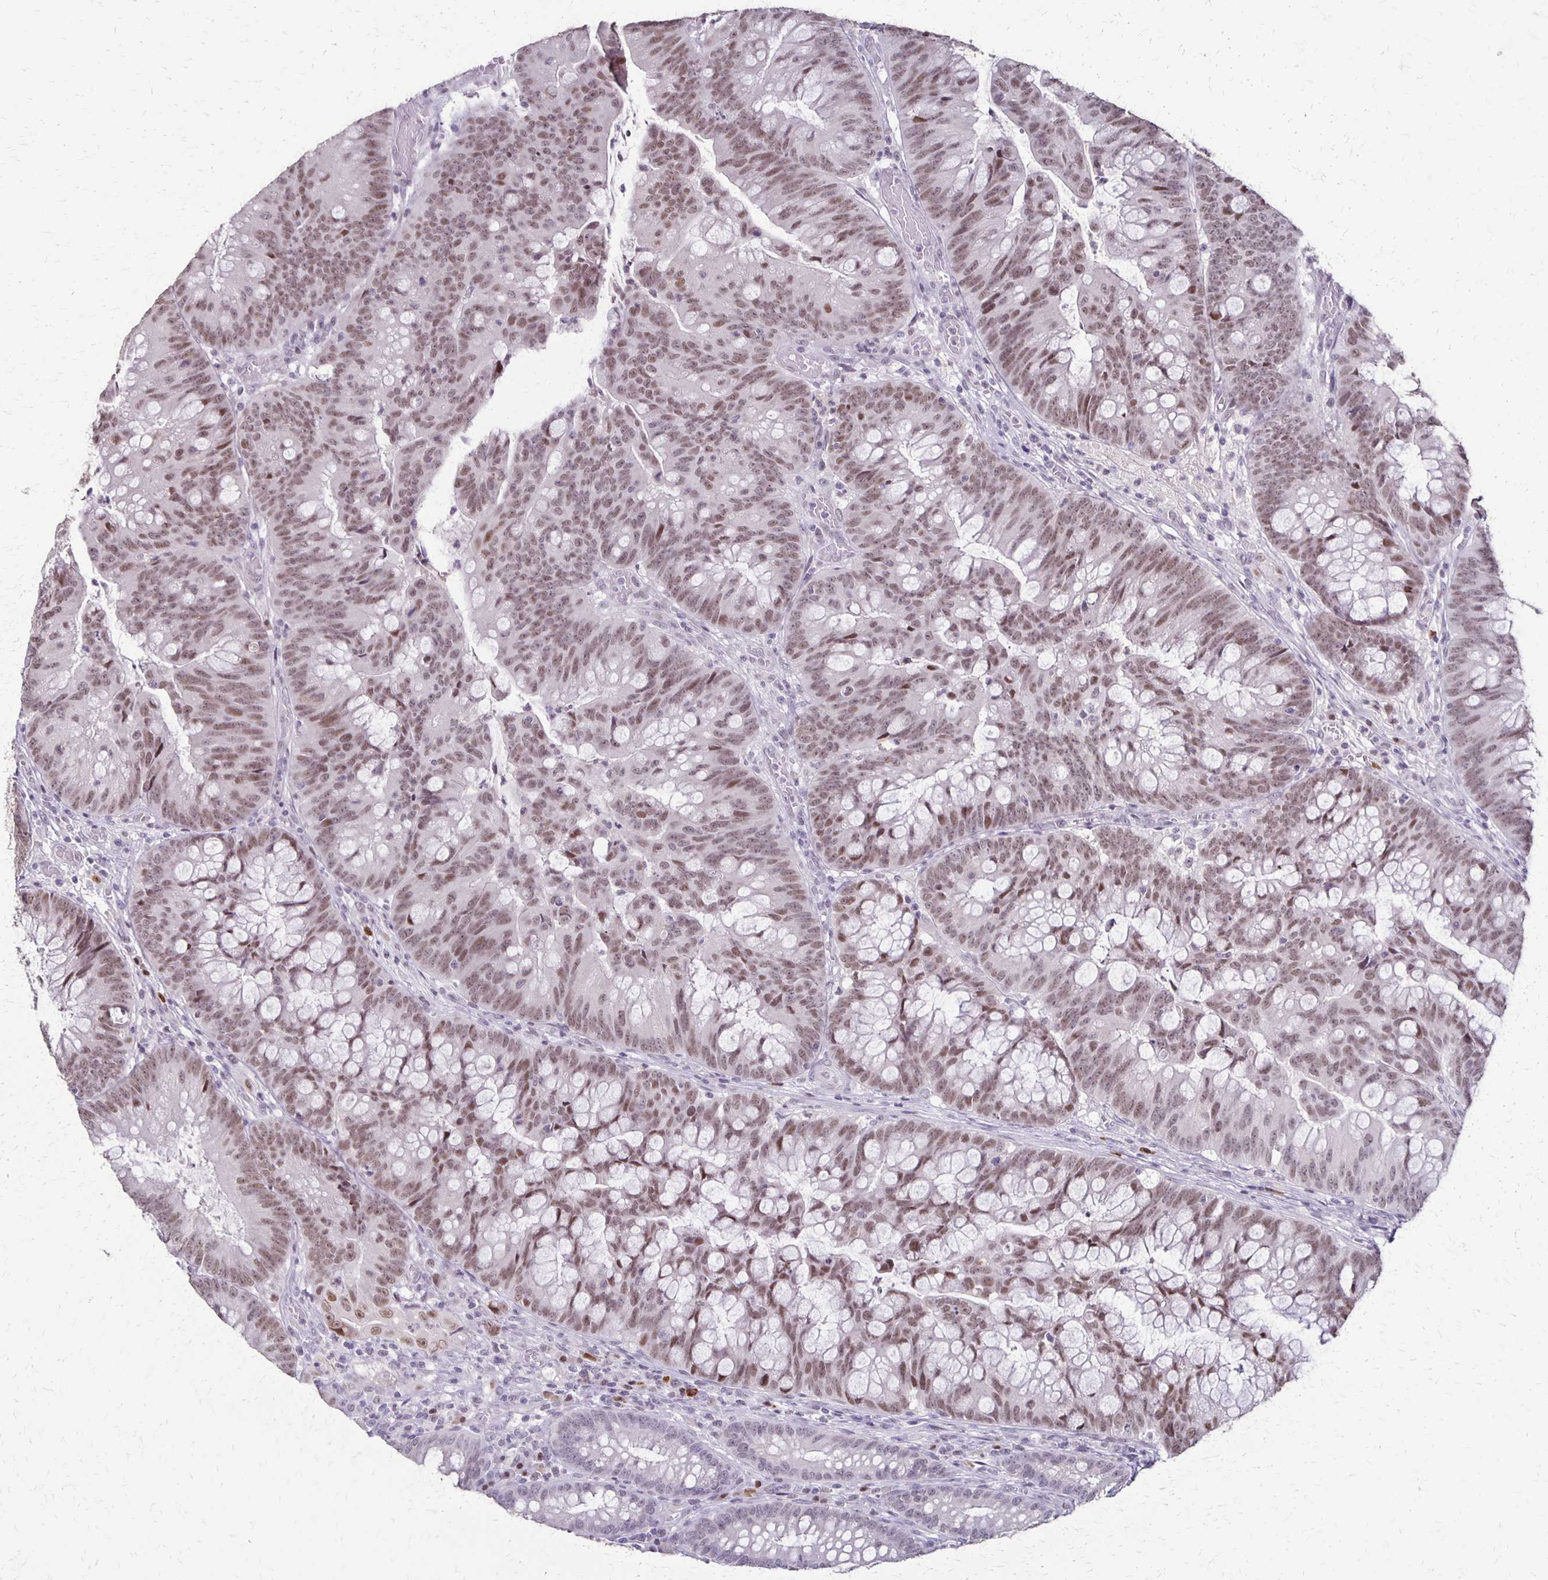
{"staining": {"intensity": "weak", "quantity": ">75%", "location": "nuclear"}, "tissue": "colorectal cancer", "cell_type": "Tumor cells", "image_type": "cancer", "snomed": [{"axis": "morphology", "description": "Adenocarcinoma, NOS"}, {"axis": "topography", "description": "Colon"}], "caption": "The image displays immunohistochemical staining of colorectal cancer. There is weak nuclear positivity is seen in about >75% of tumor cells.", "gene": "SLC35E2B", "patient": {"sex": "male", "age": 62}}